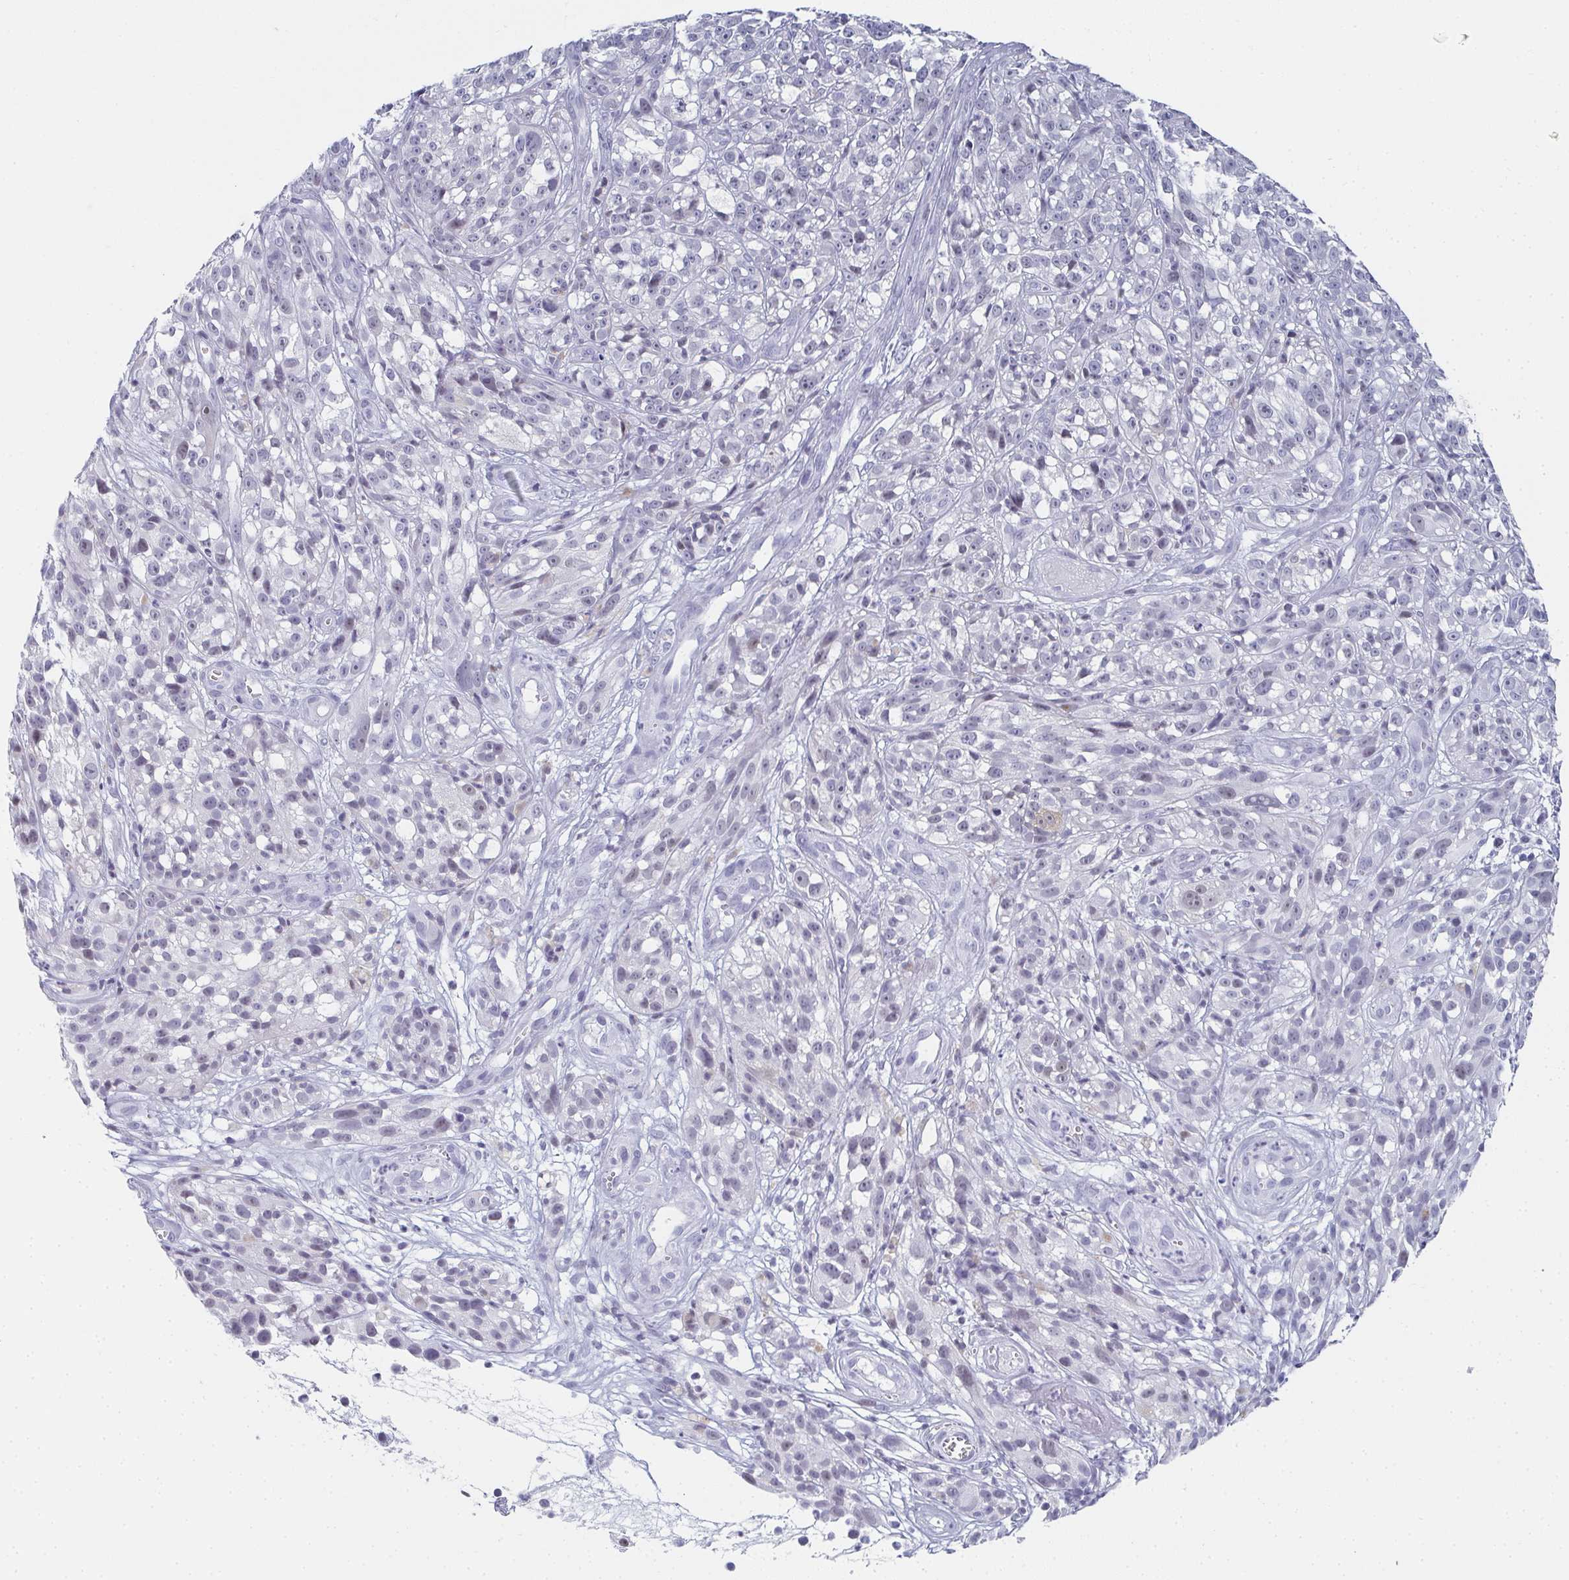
{"staining": {"intensity": "negative", "quantity": "none", "location": "none"}, "tissue": "melanoma", "cell_type": "Tumor cells", "image_type": "cancer", "snomed": [{"axis": "morphology", "description": "Malignant melanoma, NOS"}, {"axis": "topography", "description": "Skin"}], "caption": "A photomicrograph of malignant melanoma stained for a protein shows no brown staining in tumor cells.", "gene": "PYCR3", "patient": {"sex": "female", "age": 85}}